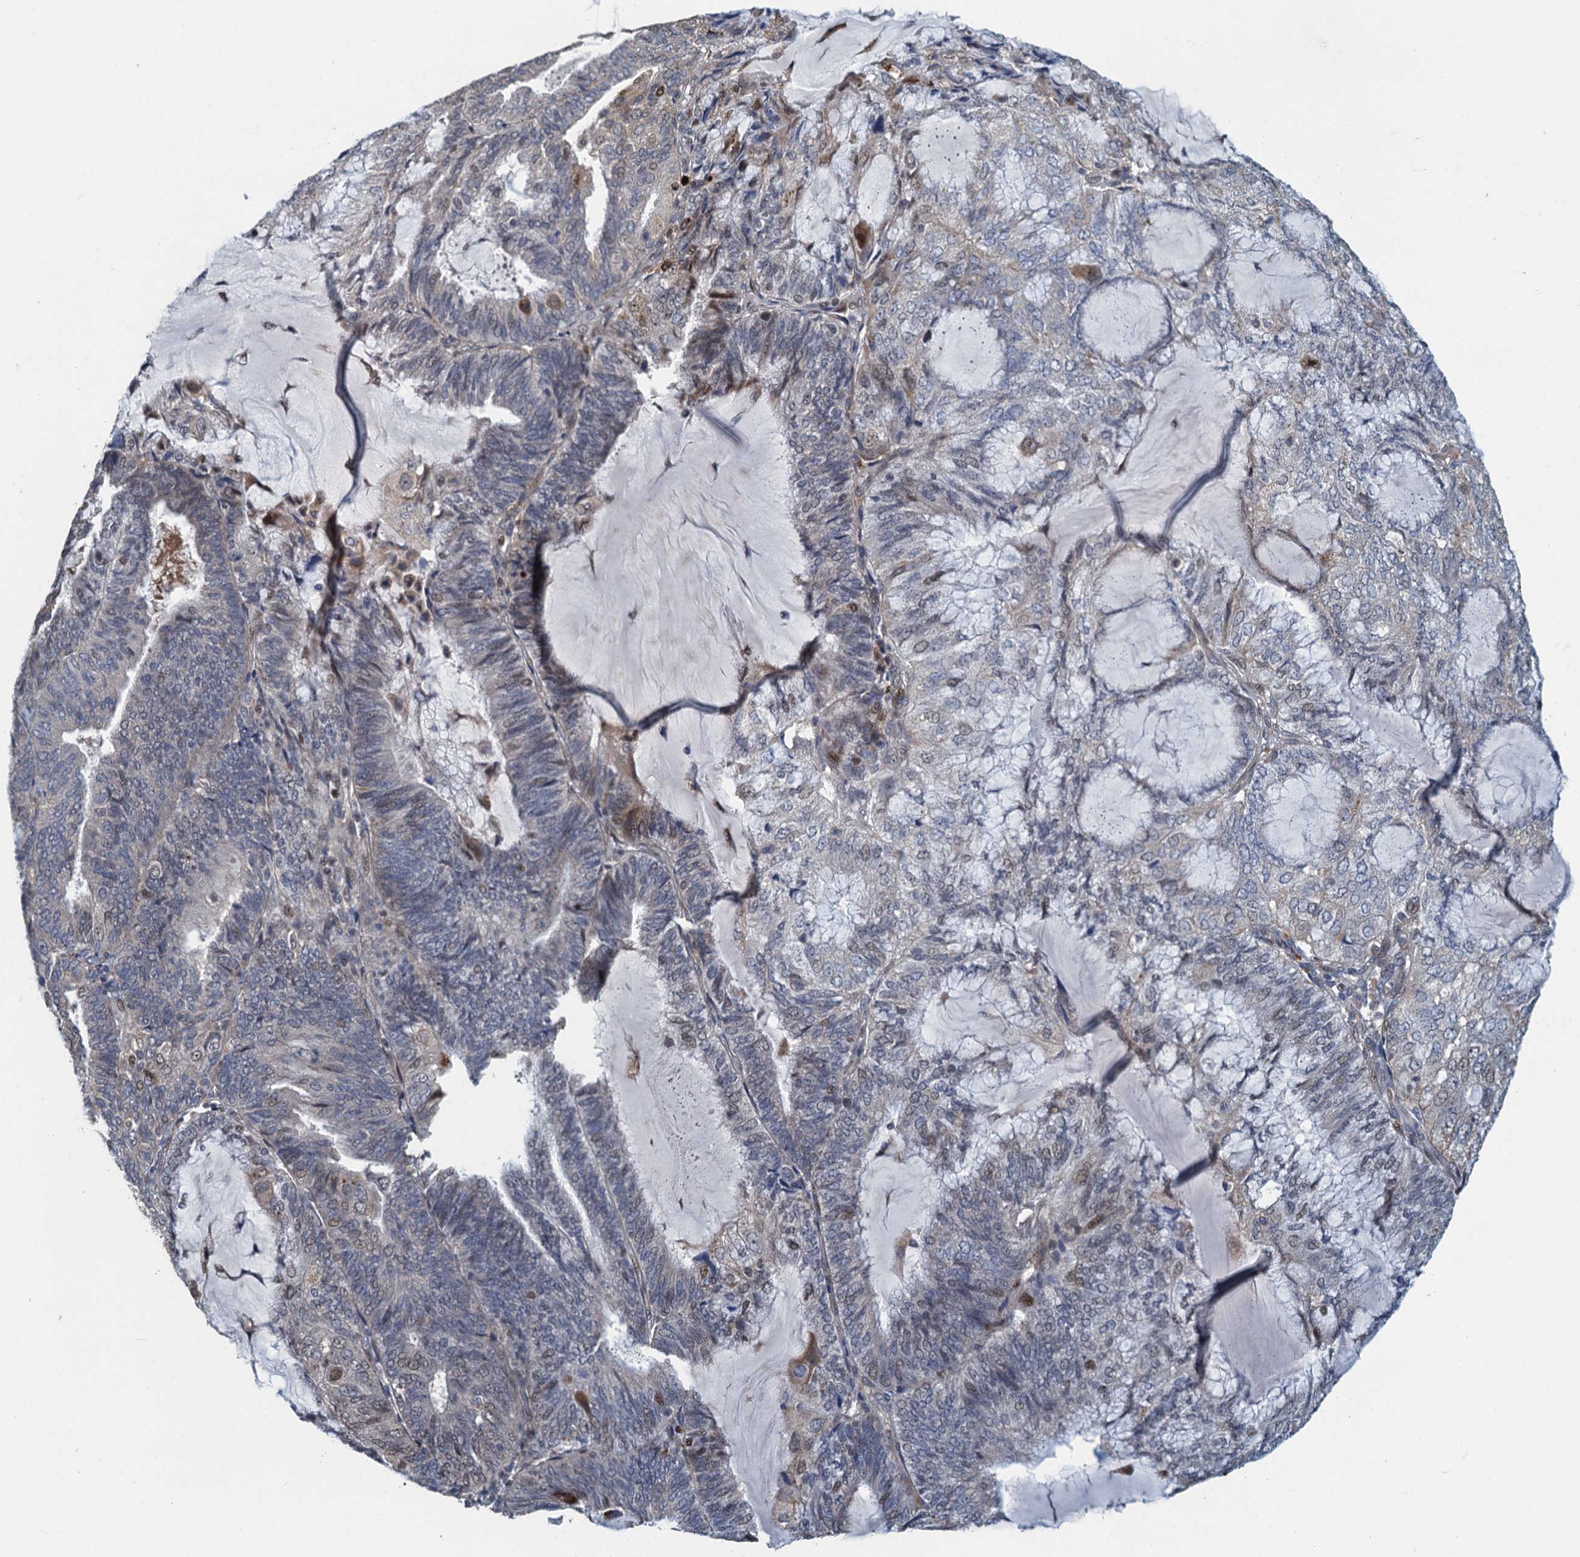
{"staining": {"intensity": "weak", "quantity": "<25%", "location": "cytoplasmic/membranous,nuclear"}, "tissue": "endometrial cancer", "cell_type": "Tumor cells", "image_type": "cancer", "snomed": [{"axis": "morphology", "description": "Adenocarcinoma, NOS"}, {"axis": "topography", "description": "Endometrium"}], "caption": "IHC photomicrograph of endometrial adenocarcinoma stained for a protein (brown), which reveals no staining in tumor cells.", "gene": "AGRN", "patient": {"sex": "female", "age": 81}}